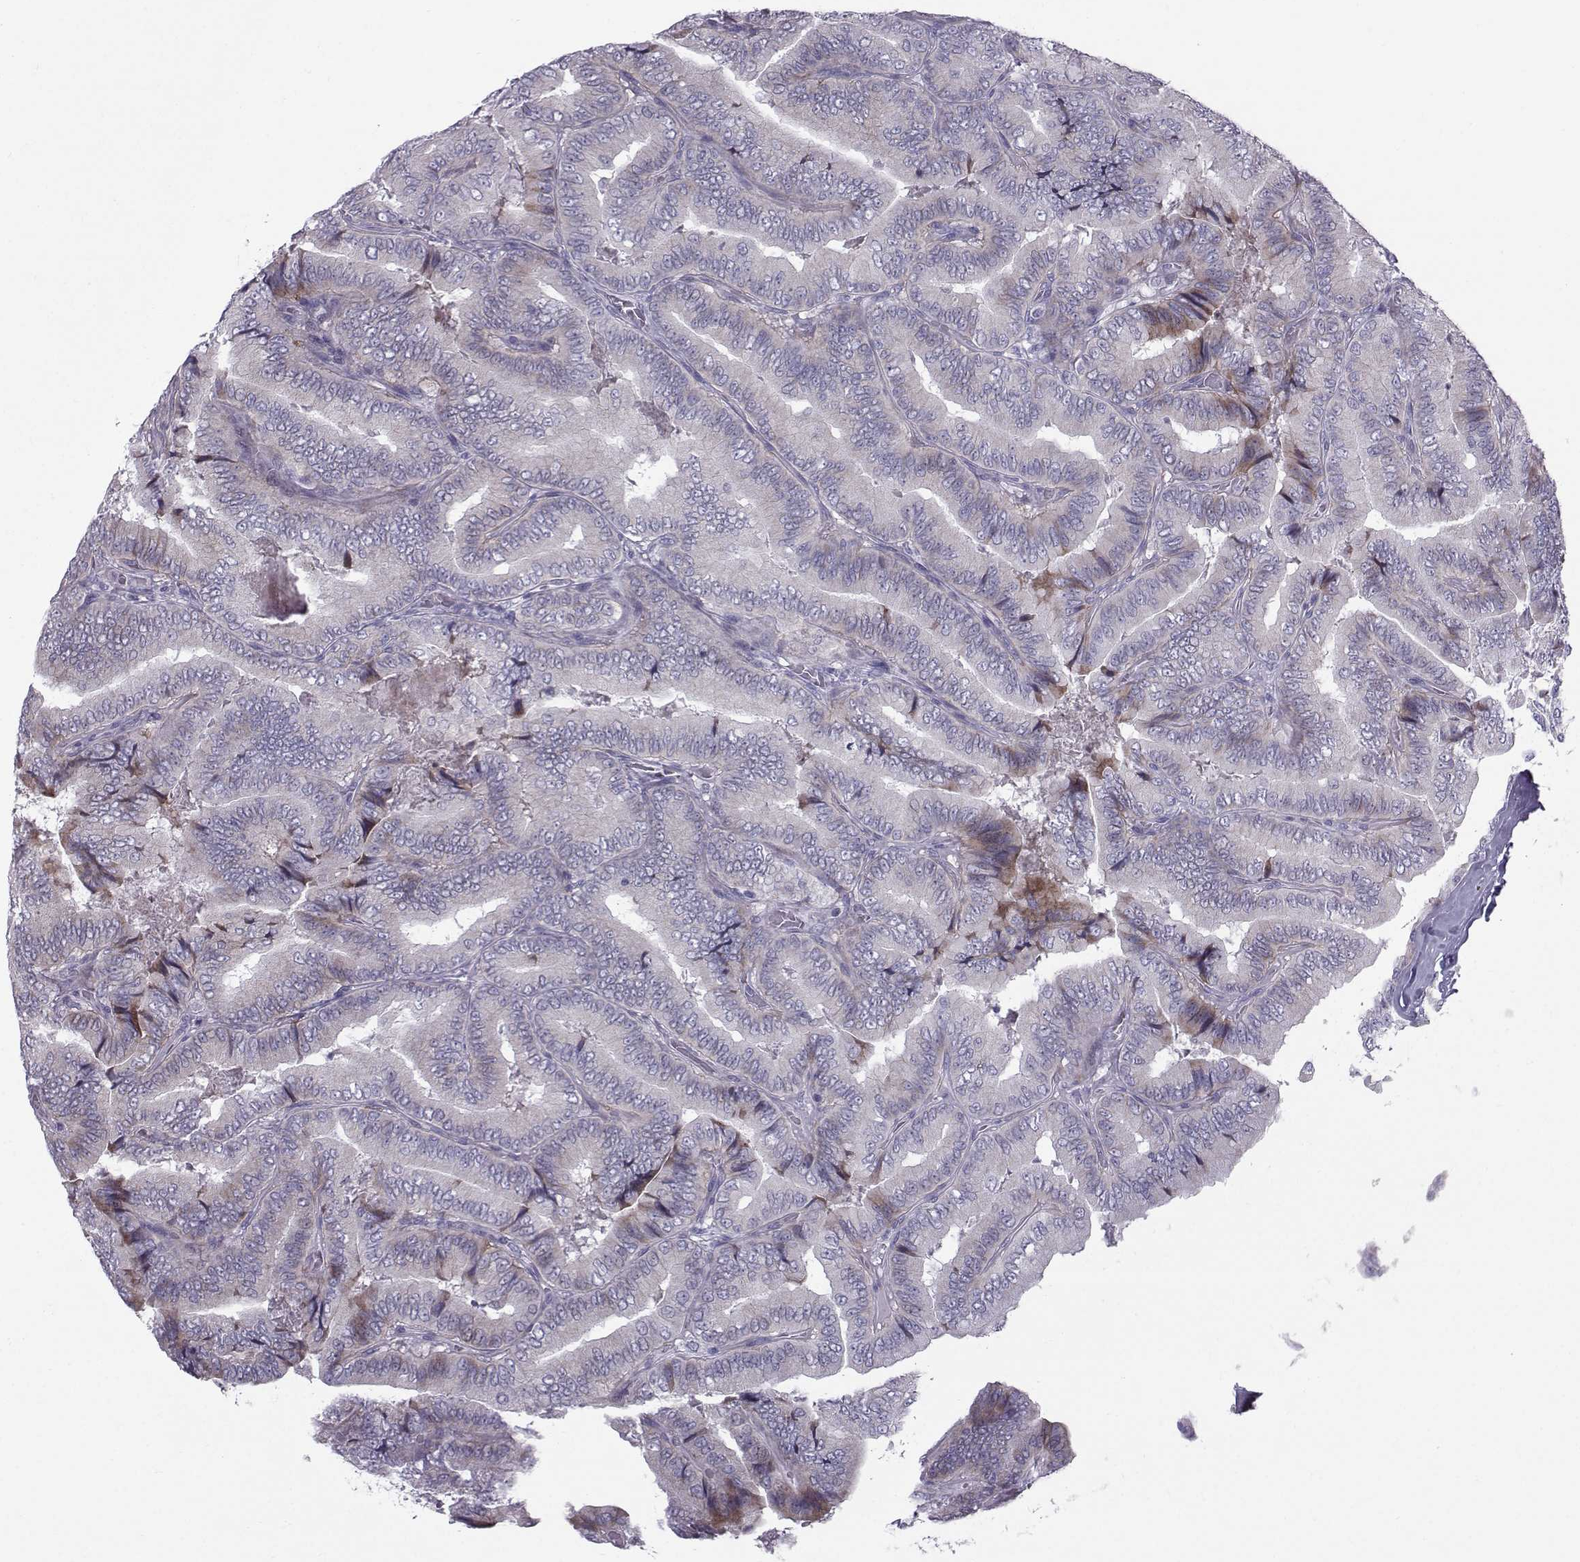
{"staining": {"intensity": "negative", "quantity": "none", "location": "none"}, "tissue": "thyroid cancer", "cell_type": "Tumor cells", "image_type": "cancer", "snomed": [{"axis": "morphology", "description": "Papillary adenocarcinoma, NOS"}, {"axis": "topography", "description": "Thyroid gland"}], "caption": "The IHC micrograph has no significant positivity in tumor cells of thyroid cancer (papillary adenocarcinoma) tissue.", "gene": "DMRT3", "patient": {"sex": "male", "age": 61}}